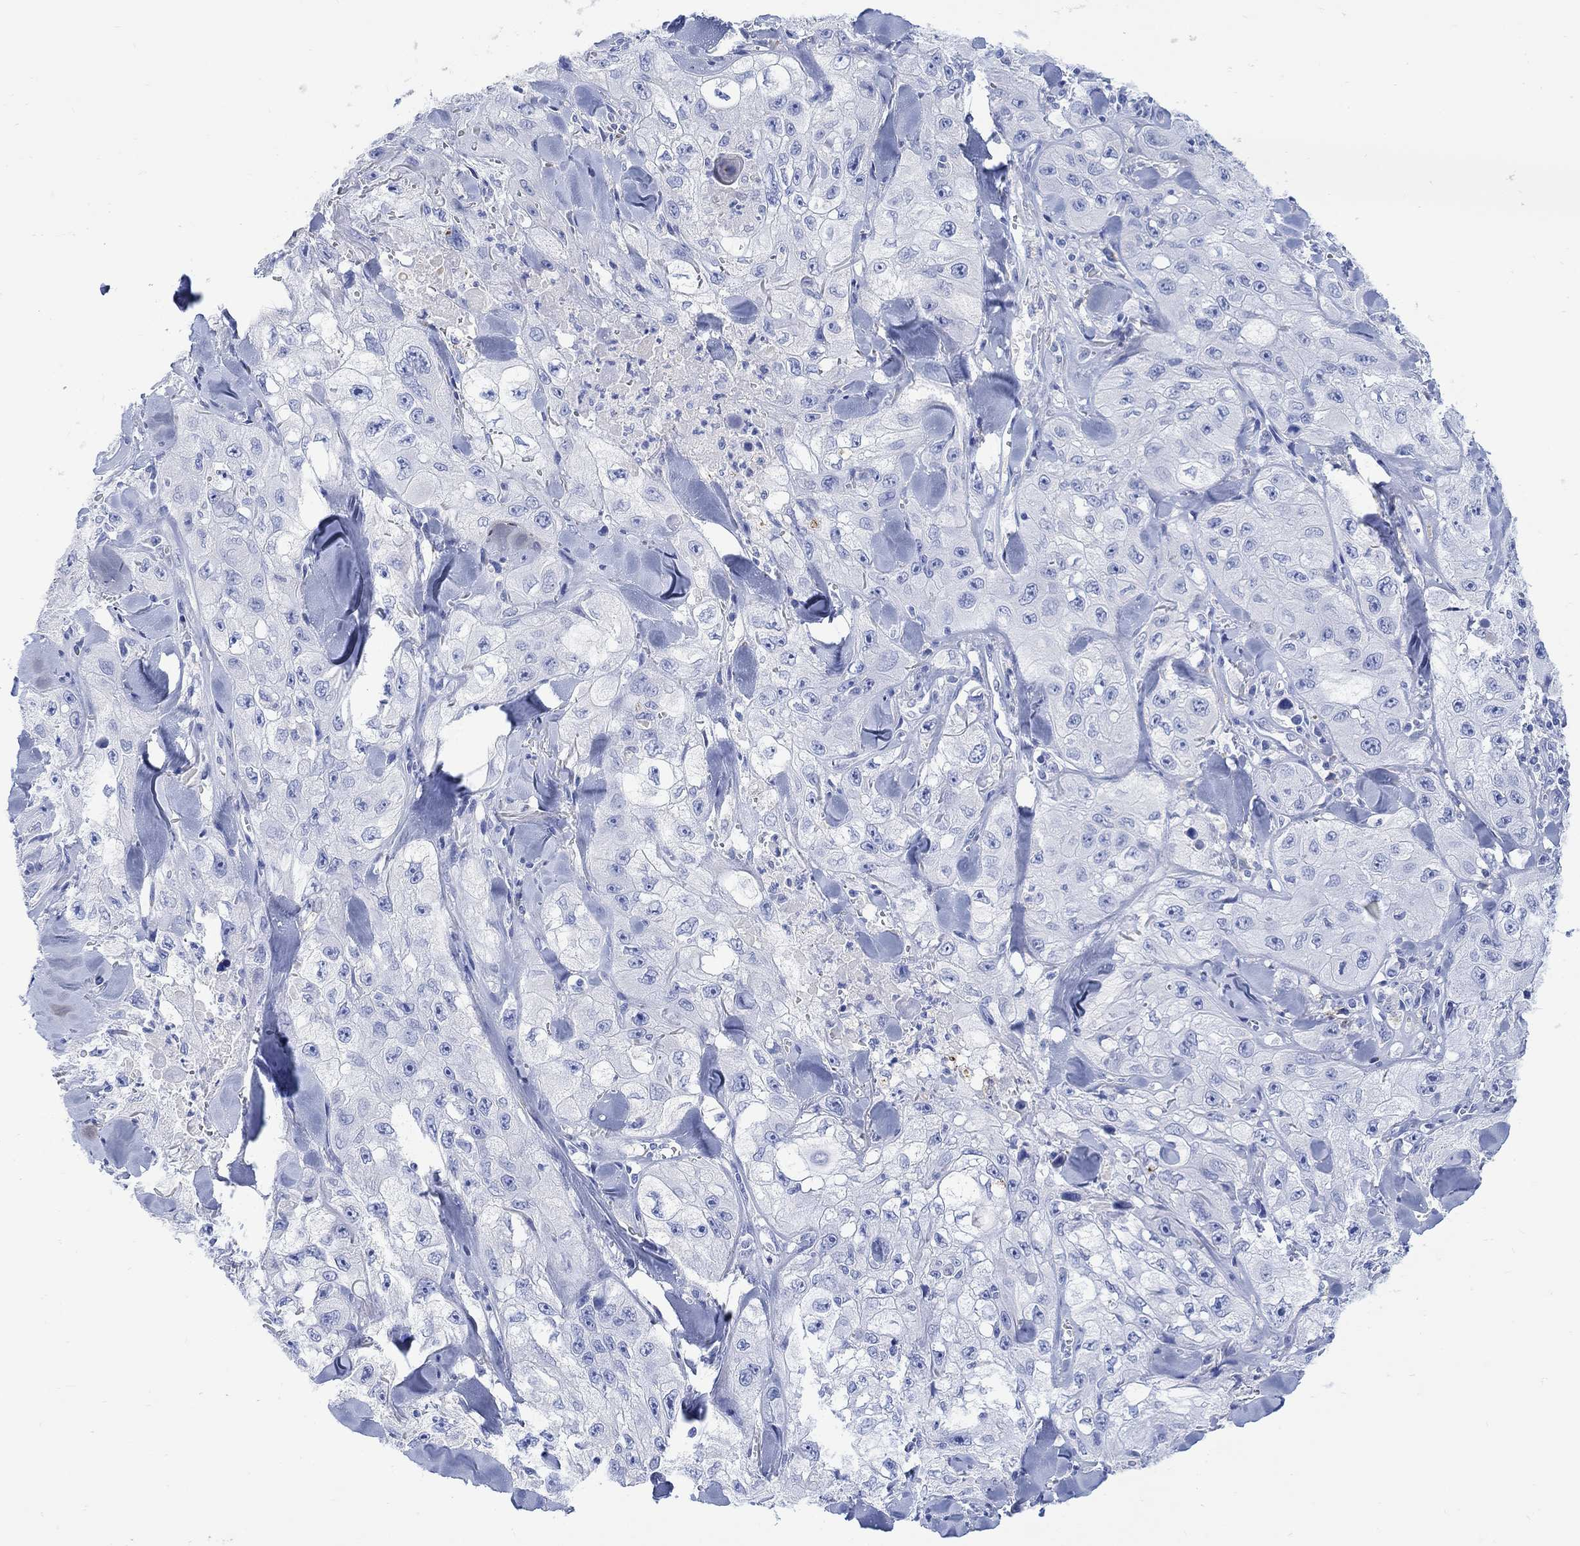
{"staining": {"intensity": "negative", "quantity": "none", "location": "none"}, "tissue": "skin cancer", "cell_type": "Tumor cells", "image_type": "cancer", "snomed": [{"axis": "morphology", "description": "Squamous cell carcinoma, NOS"}, {"axis": "topography", "description": "Skin"}, {"axis": "topography", "description": "Subcutis"}], "caption": "An immunohistochemistry micrograph of skin squamous cell carcinoma is shown. There is no staining in tumor cells of skin squamous cell carcinoma.", "gene": "MYL1", "patient": {"sex": "male", "age": 73}}